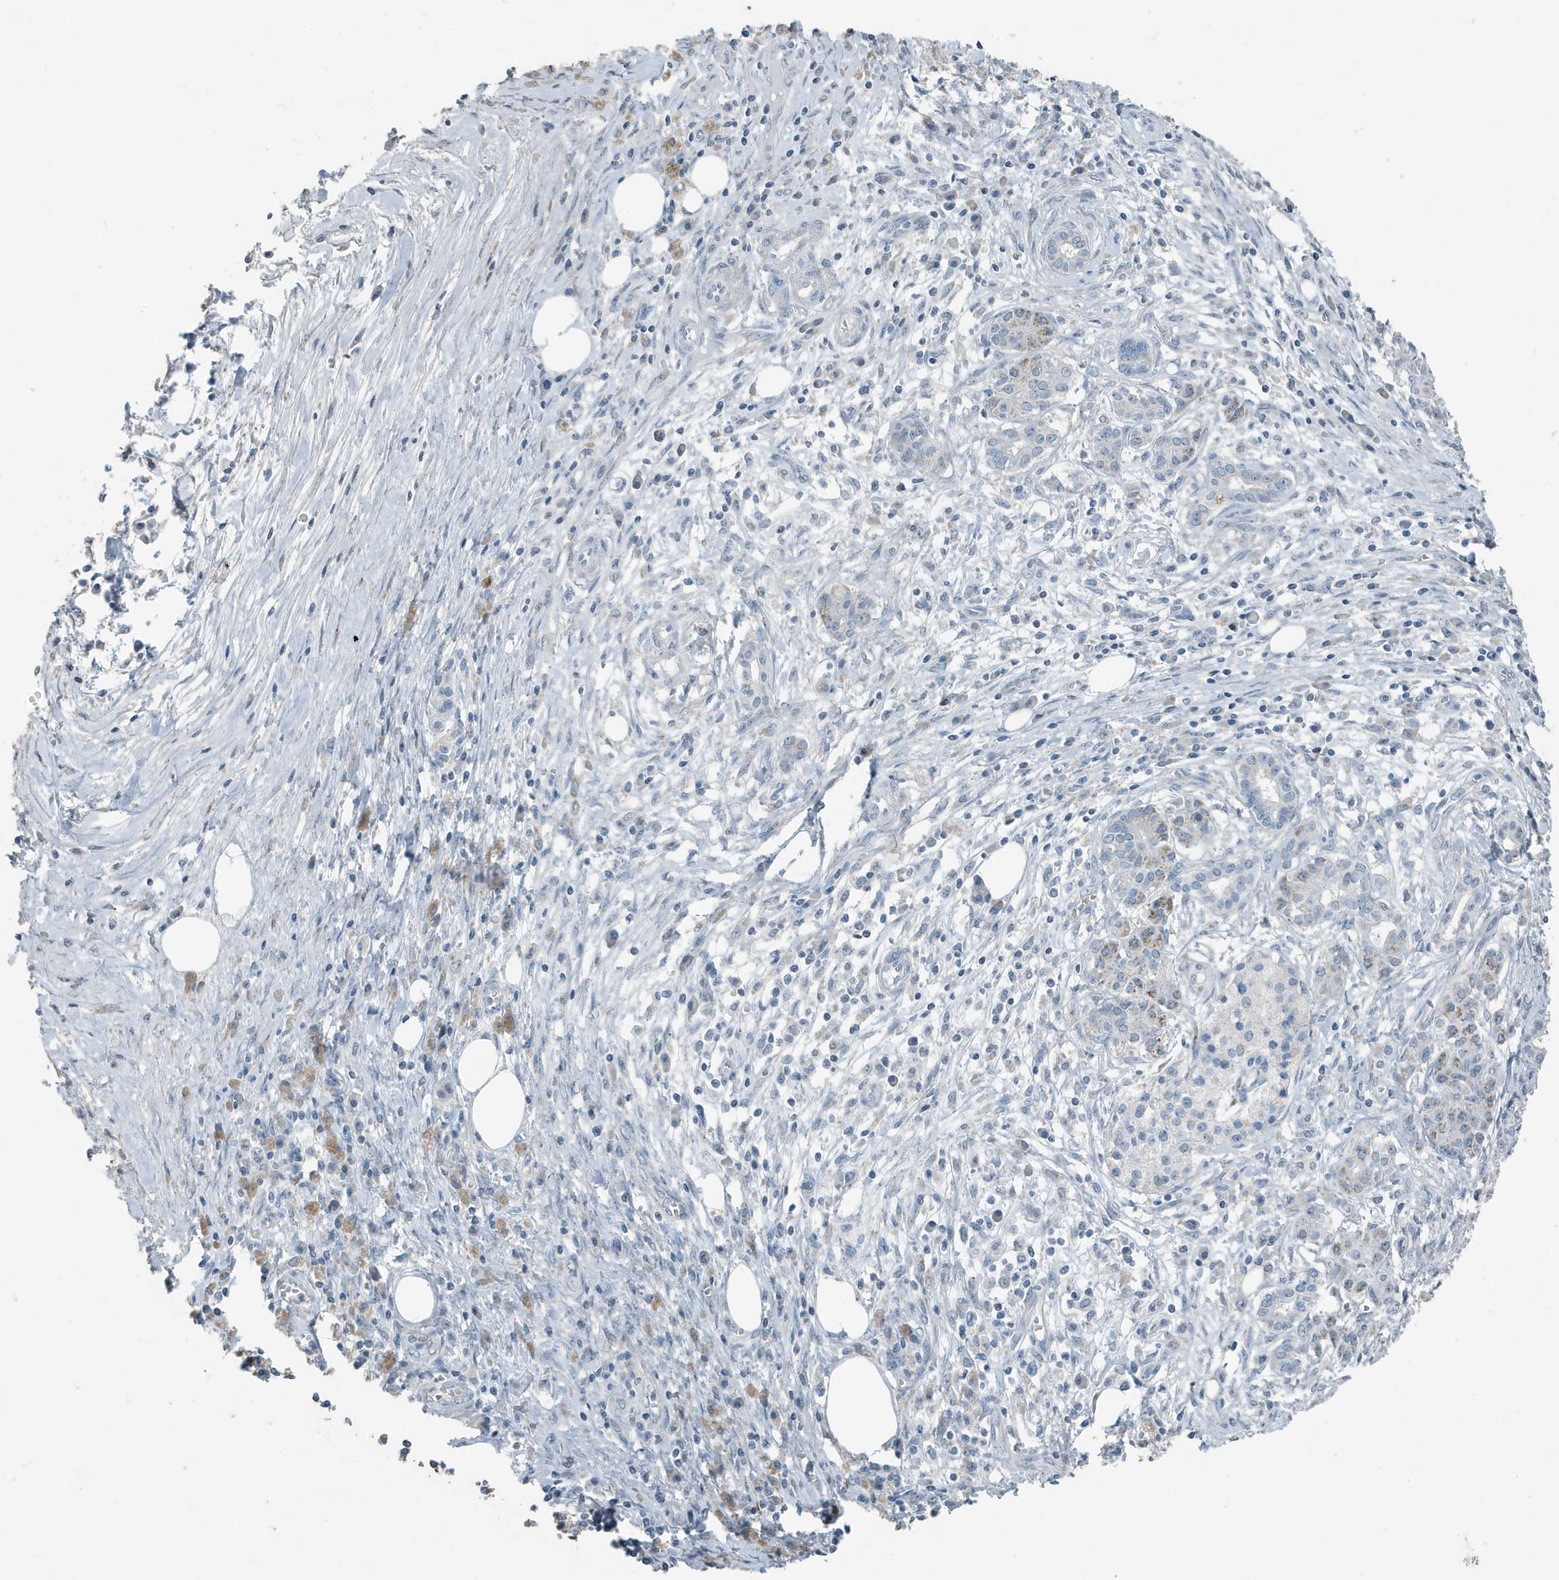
{"staining": {"intensity": "weak", "quantity": "<25%", "location": "cytoplasmic/membranous"}, "tissue": "pancreatic cancer", "cell_type": "Tumor cells", "image_type": "cancer", "snomed": [{"axis": "morphology", "description": "Adenocarcinoma, NOS"}, {"axis": "topography", "description": "Pancreas"}], "caption": "A histopathology image of pancreatic cancer stained for a protein exhibits no brown staining in tumor cells.", "gene": "FAM162A", "patient": {"sex": "female", "age": 73}}